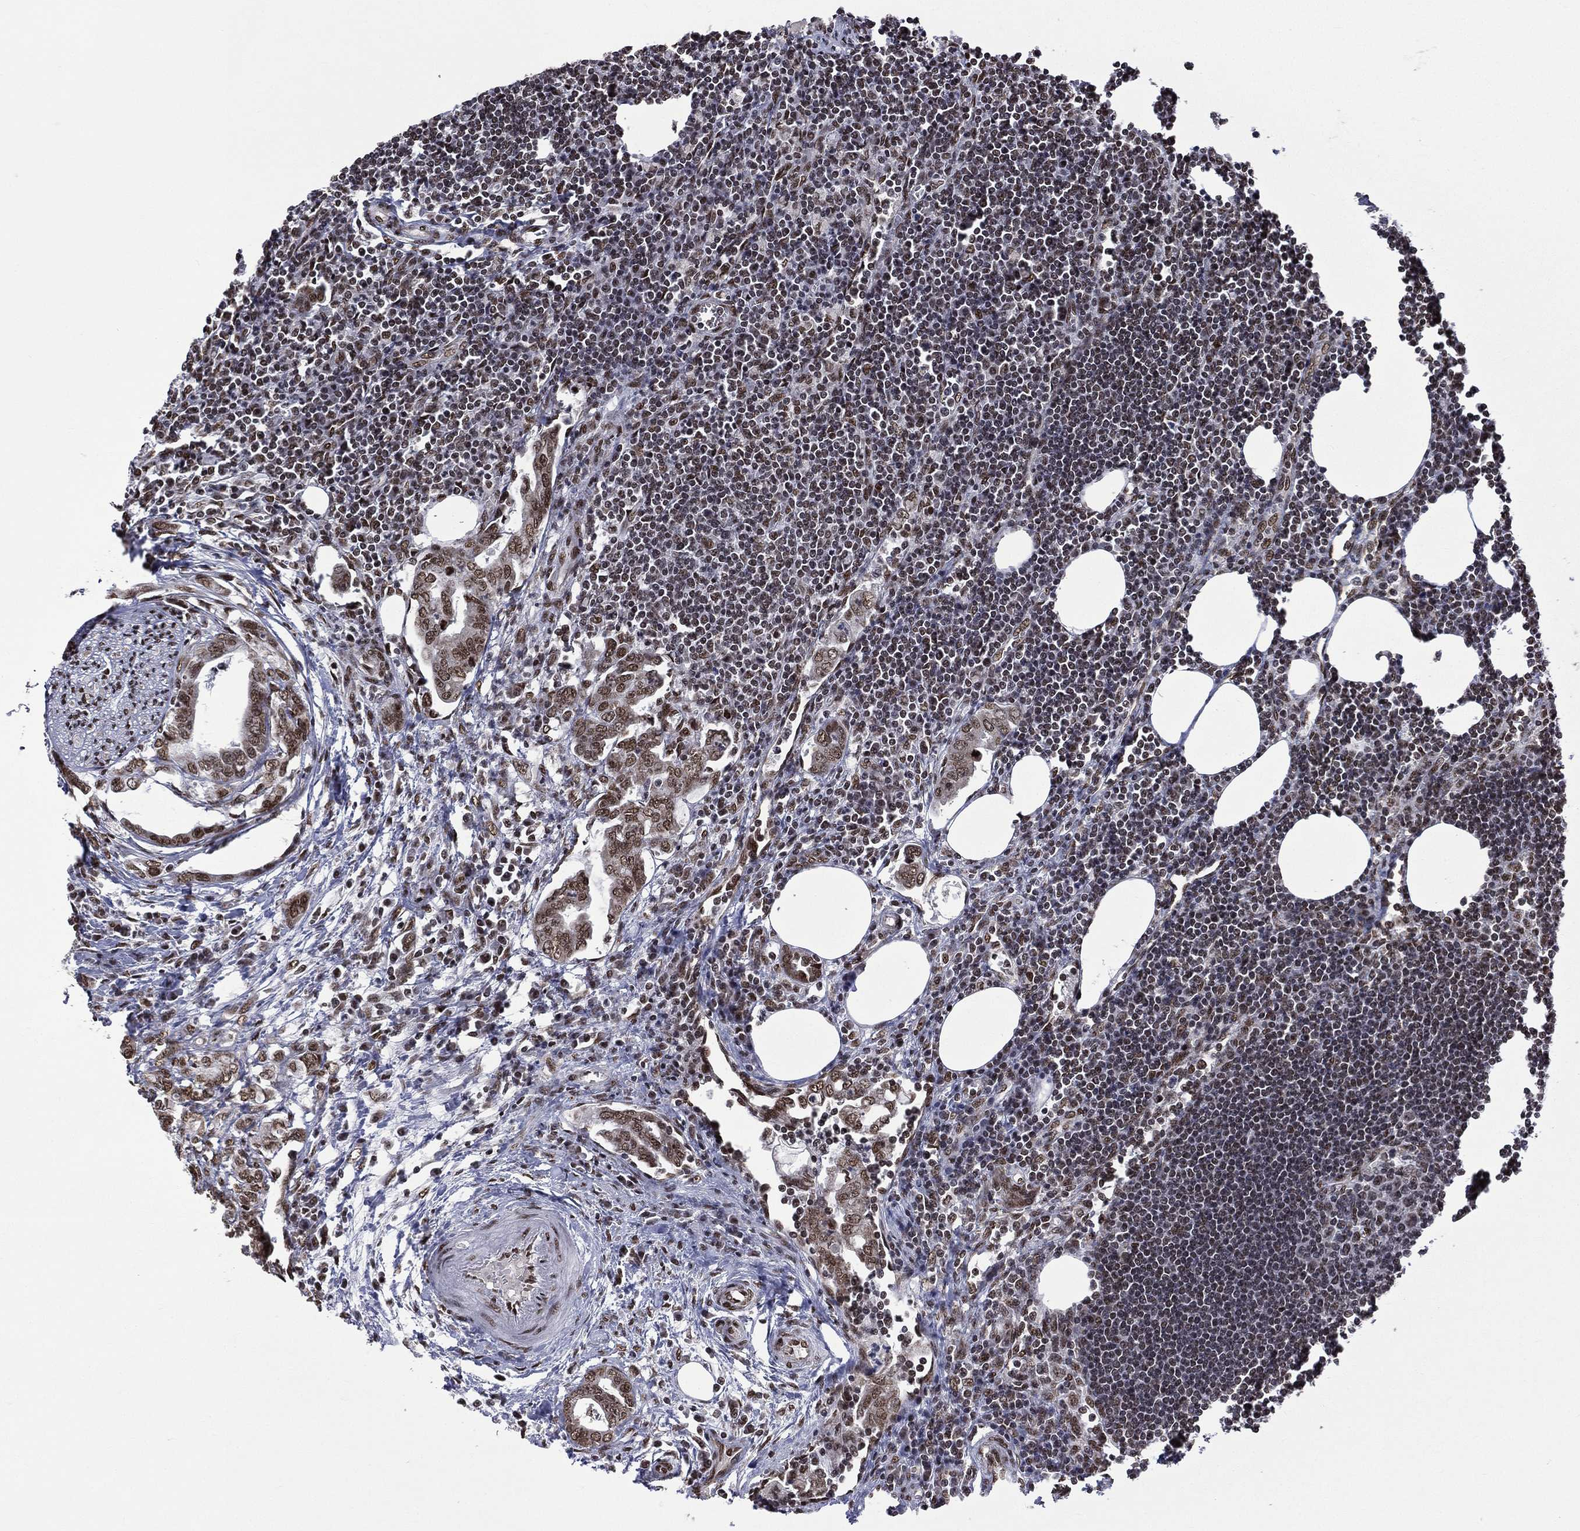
{"staining": {"intensity": "moderate", "quantity": "<25%", "location": "nuclear"}, "tissue": "lymph node", "cell_type": "Germinal center cells", "image_type": "normal", "snomed": [{"axis": "morphology", "description": "Normal tissue, NOS"}, {"axis": "topography", "description": "Lymph node"}], "caption": "Protein staining of normal lymph node shows moderate nuclear expression in approximately <25% of germinal center cells.", "gene": "C5orf24", "patient": {"sex": "female", "age": 67}}